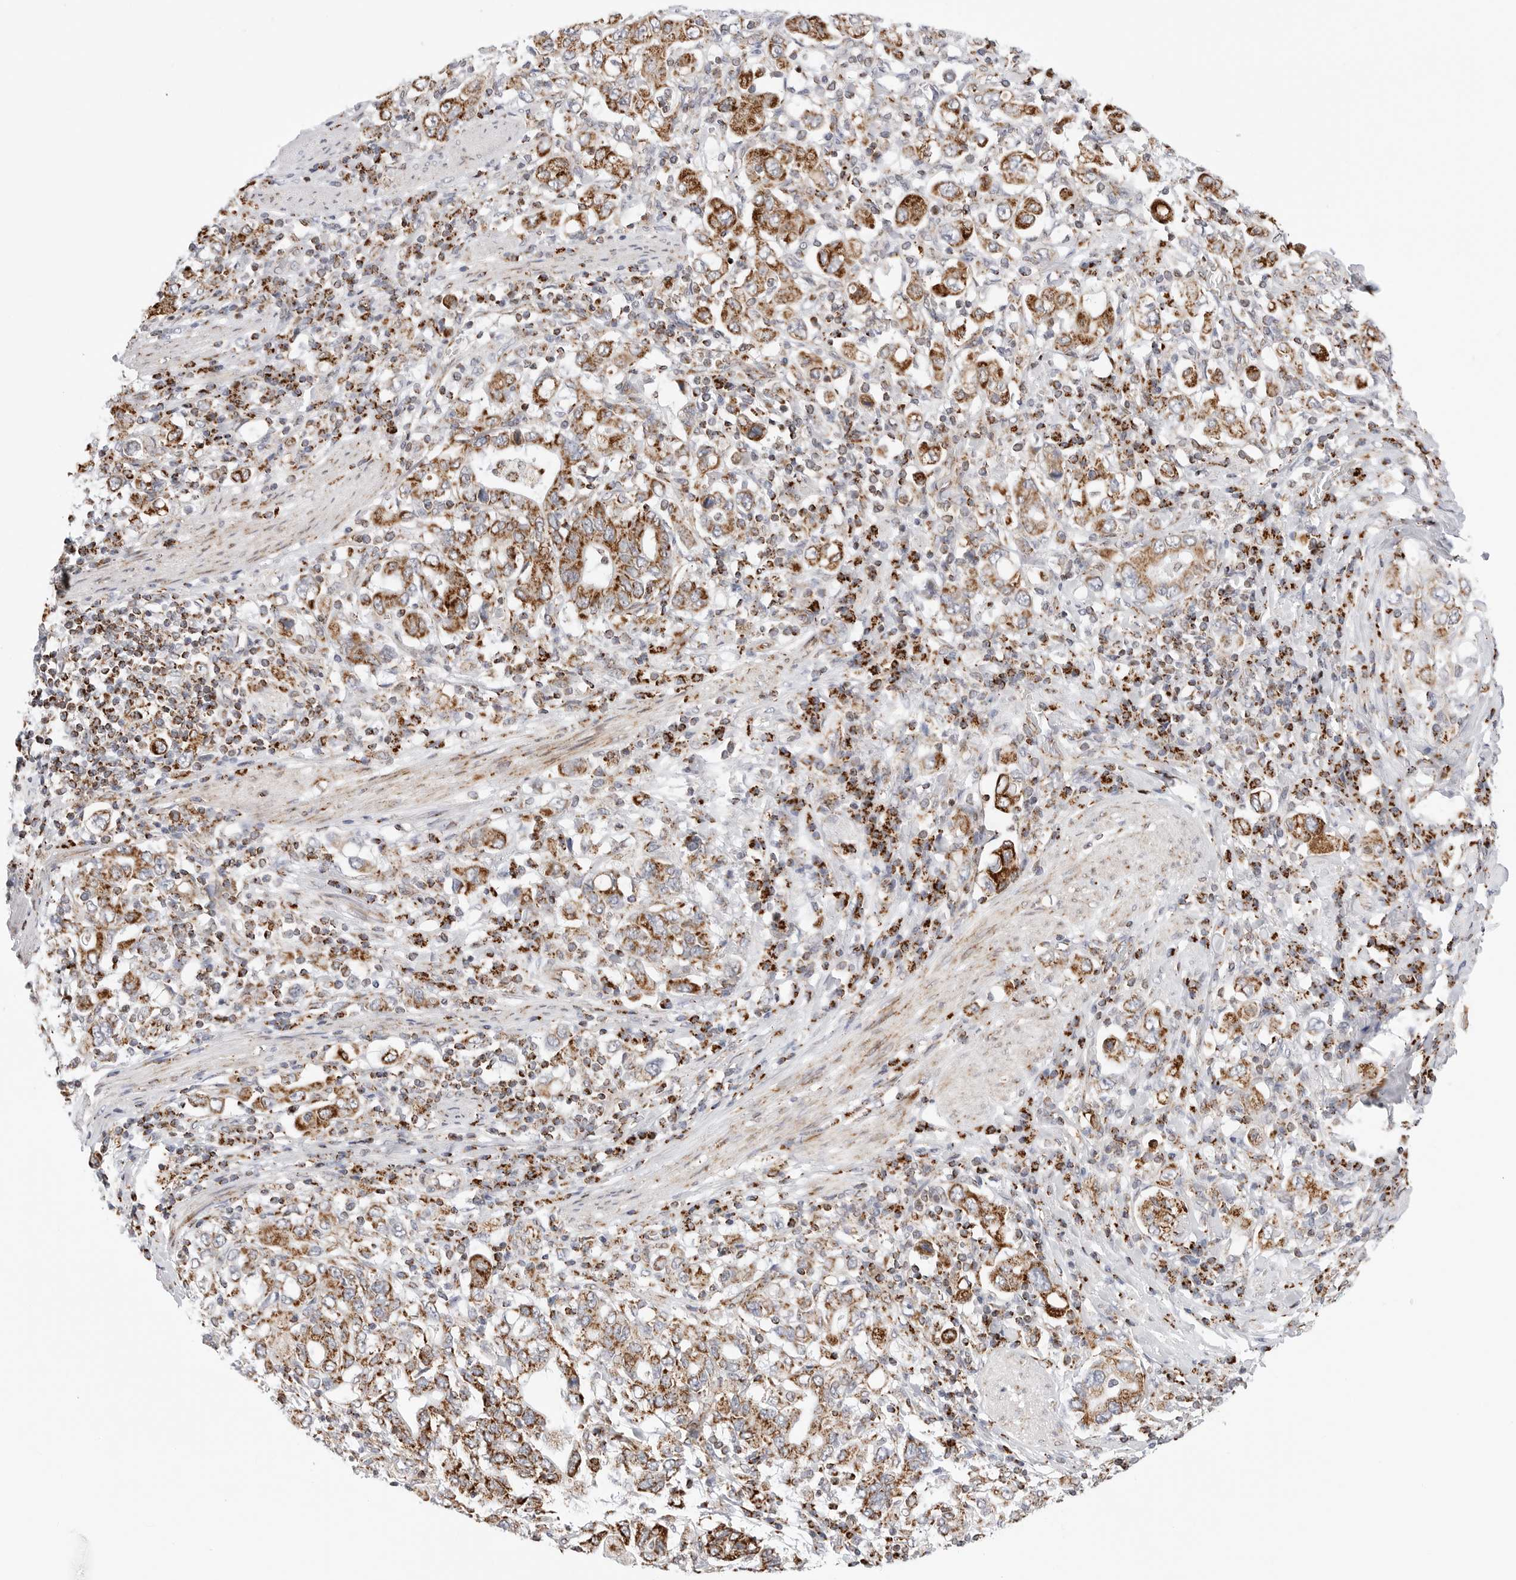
{"staining": {"intensity": "moderate", "quantity": ">75%", "location": "cytoplasmic/membranous"}, "tissue": "stomach cancer", "cell_type": "Tumor cells", "image_type": "cancer", "snomed": [{"axis": "morphology", "description": "Adenocarcinoma, NOS"}, {"axis": "topography", "description": "Stomach, upper"}], "caption": "Immunohistochemistry (IHC) of human stomach adenocarcinoma displays medium levels of moderate cytoplasmic/membranous positivity in about >75% of tumor cells. (brown staining indicates protein expression, while blue staining denotes nuclei).", "gene": "ATP5IF1", "patient": {"sex": "male", "age": 62}}